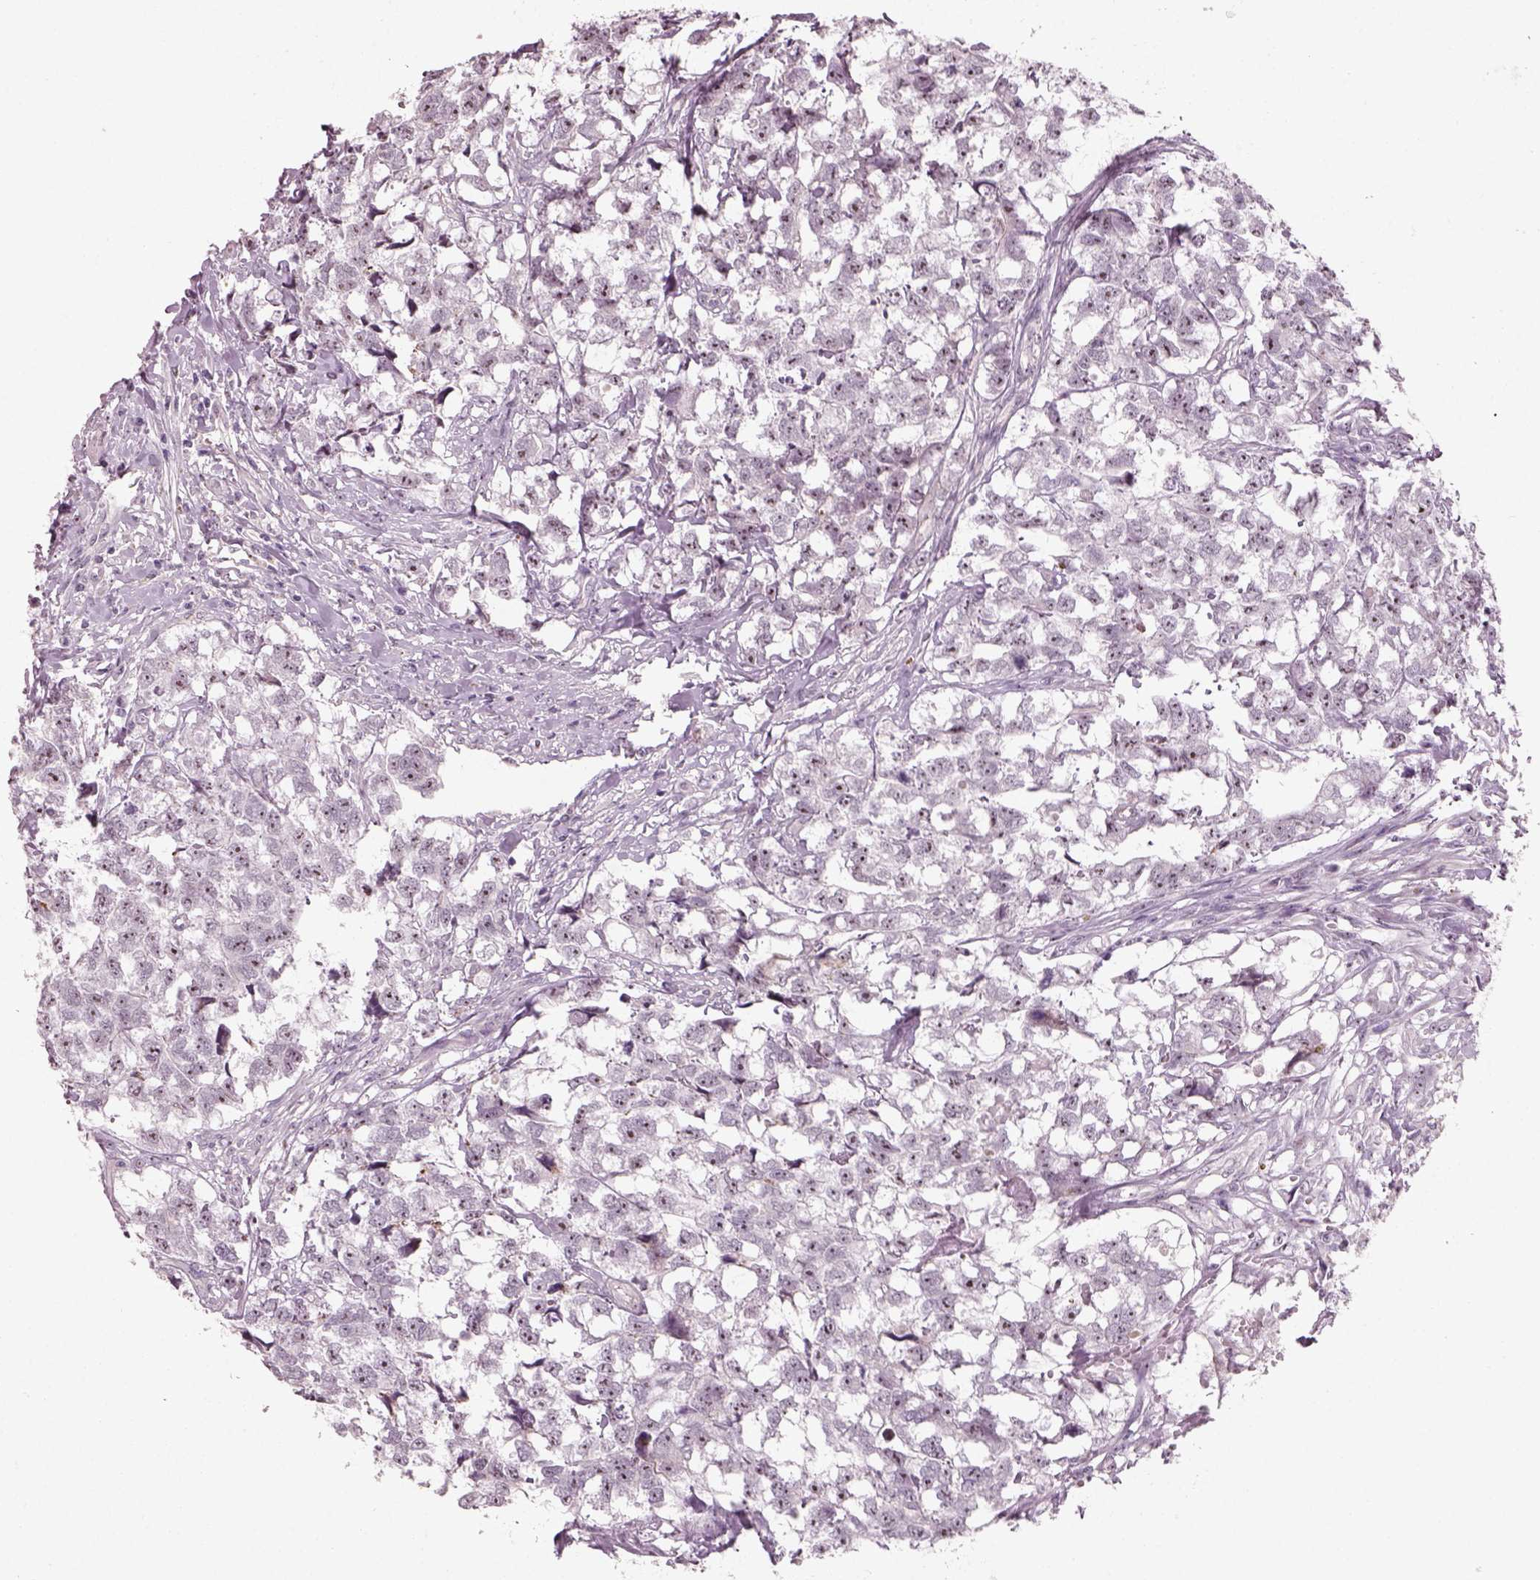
{"staining": {"intensity": "negative", "quantity": "none", "location": "none"}, "tissue": "testis cancer", "cell_type": "Tumor cells", "image_type": "cancer", "snomed": [{"axis": "morphology", "description": "Carcinoma, Embryonal, NOS"}, {"axis": "morphology", "description": "Teratoma, malignant, NOS"}, {"axis": "topography", "description": "Testis"}], "caption": "This histopathology image is of testis cancer (malignant teratoma) stained with IHC to label a protein in brown with the nuclei are counter-stained blue. There is no positivity in tumor cells.", "gene": "CDS1", "patient": {"sex": "male", "age": 44}}